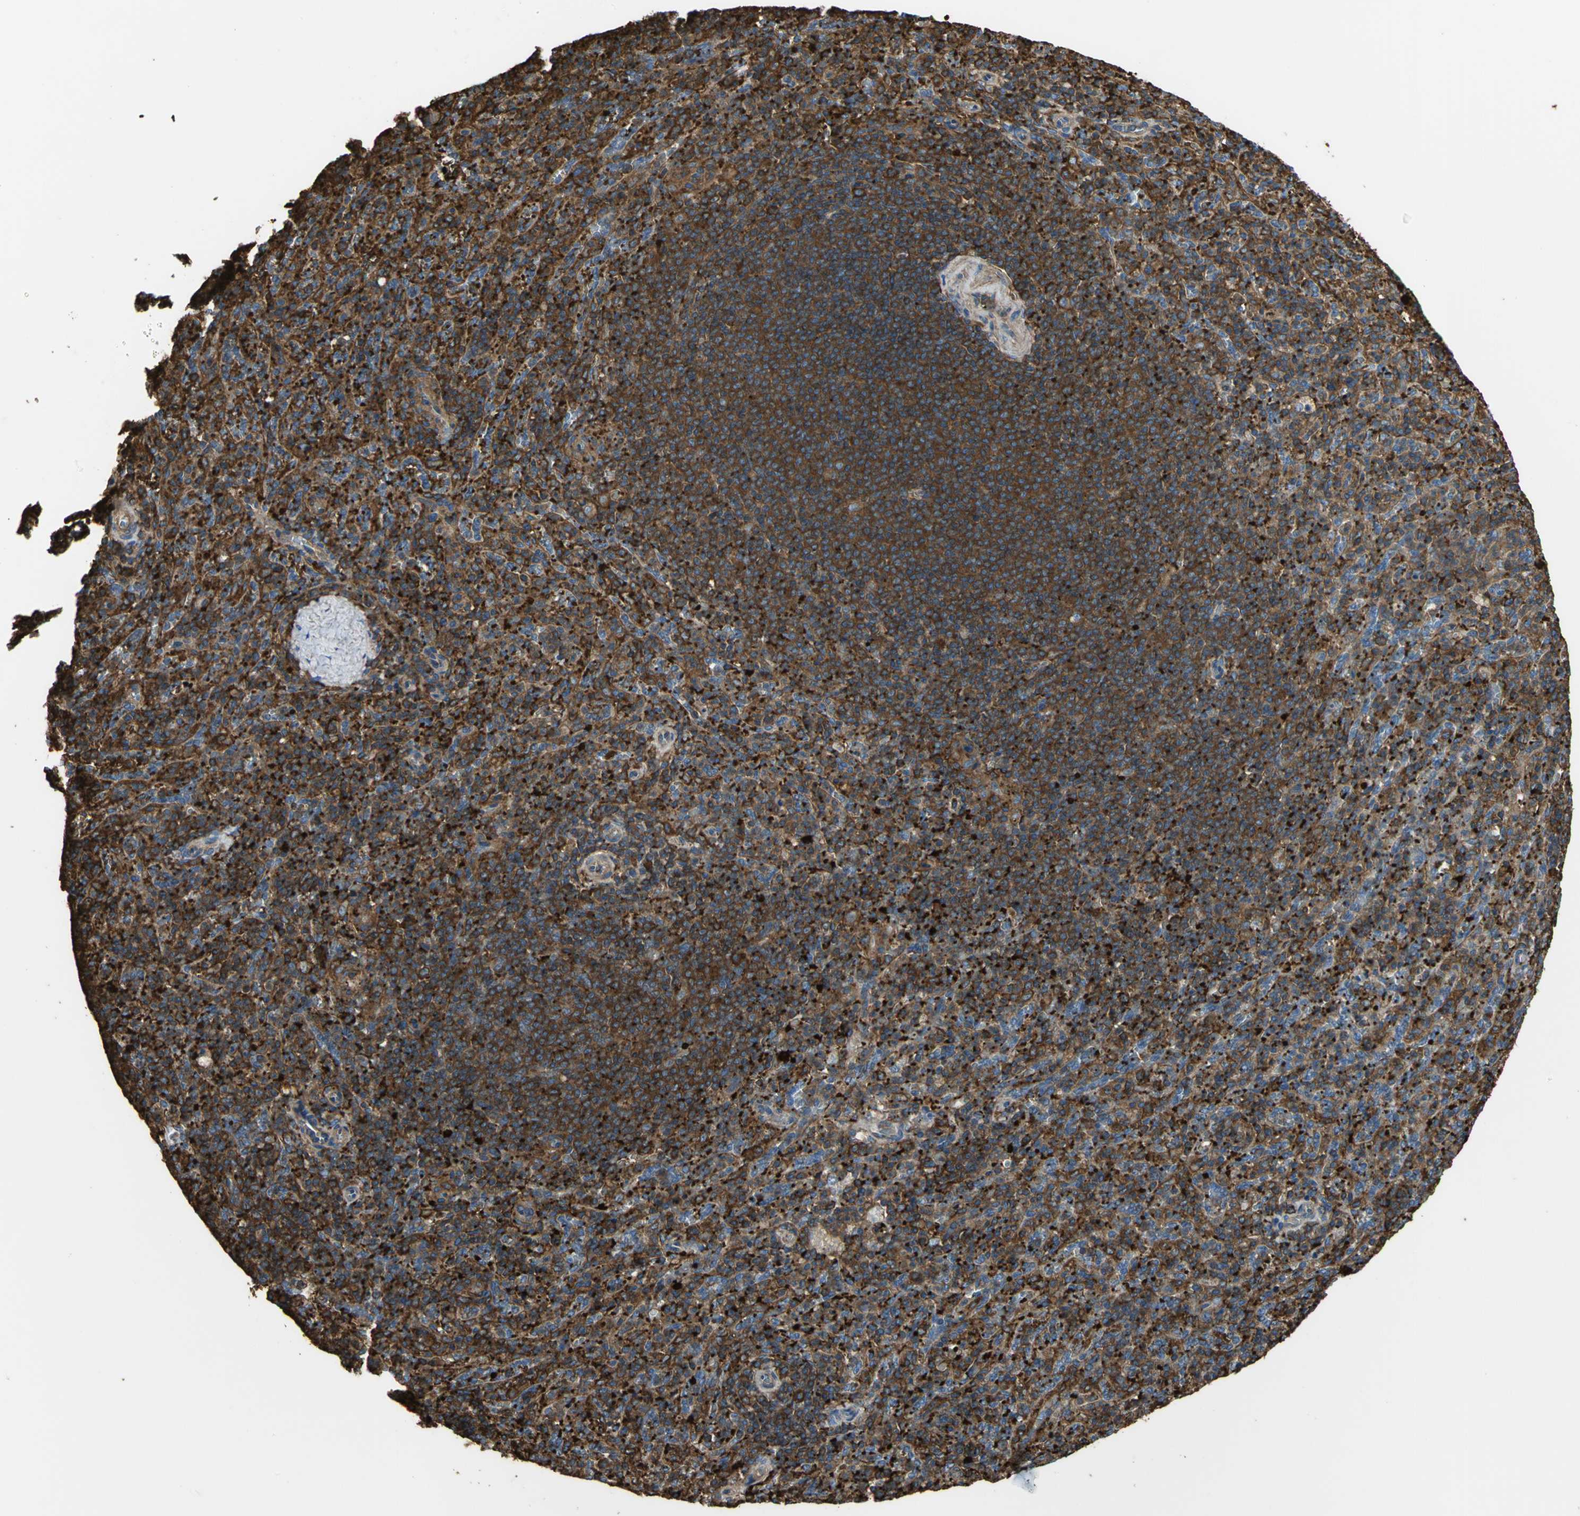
{"staining": {"intensity": "strong", "quantity": ">75%", "location": "cytoplasmic/membranous"}, "tissue": "spleen", "cell_type": "Cells in red pulp", "image_type": "normal", "snomed": [{"axis": "morphology", "description": "Normal tissue, NOS"}, {"axis": "topography", "description": "Spleen"}], "caption": "A brown stain labels strong cytoplasmic/membranous expression of a protein in cells in red pulp of benign human spleen.", "gene": "TLN1", "patient": {"sex": "male", "age": 36}}